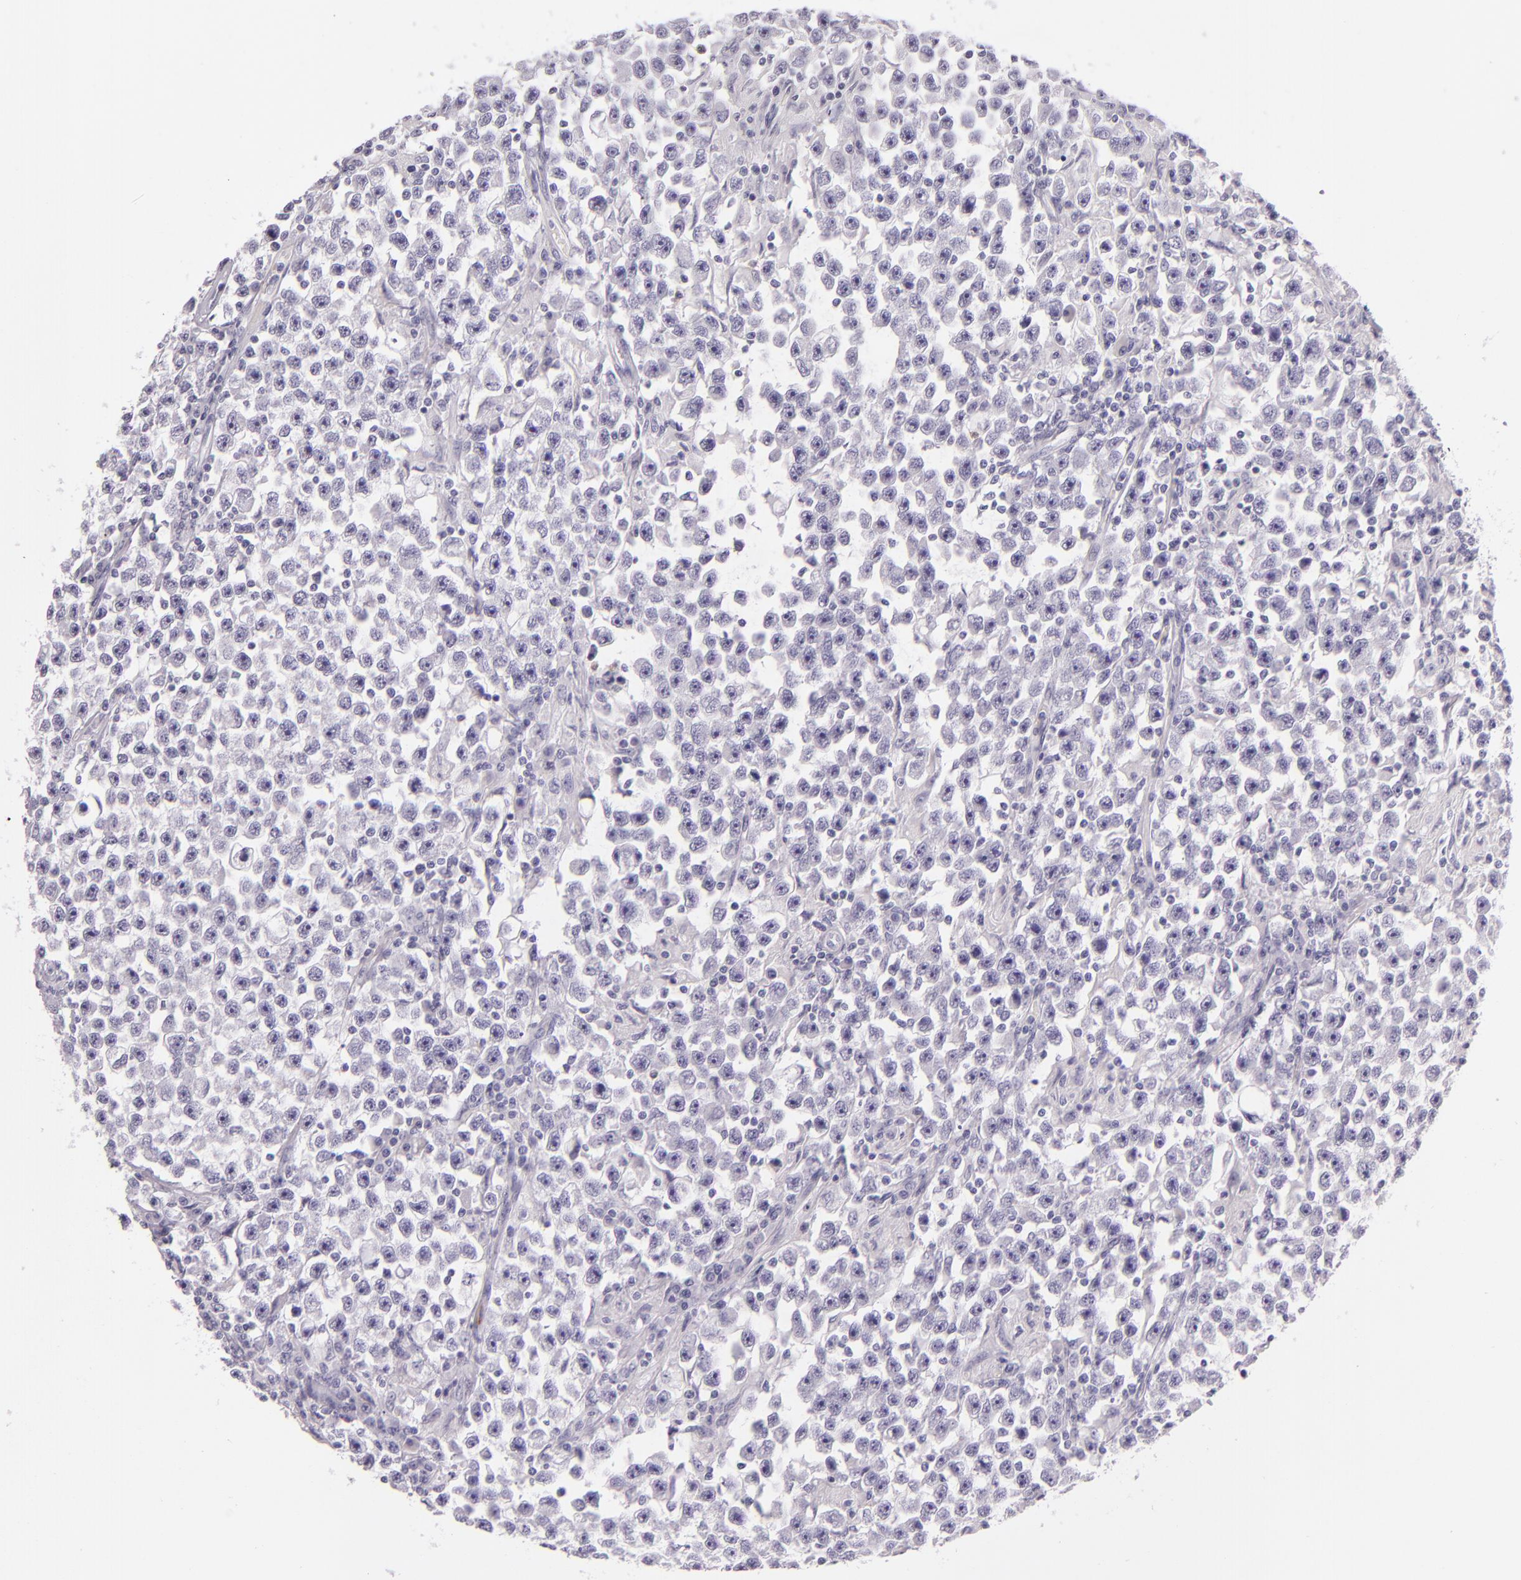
{"staining": {"intensity": "negative", "quantity": "none", "location": "none"}, "tissue": "testis cancer", "cell_type": "Tumor cells", "image_type": "cancer", "snomed": [{"axis": "morphology", "description": "Seminoma, NOS"}, {"axis": "topography", "description": "Testis"}], "caption": "This is an immunohistochemistry photomicrograph of testis cancer. There is no staining in tumor cells.", "gene": "CEACAM1", "patient": {"sex": "male", "age": 33}}